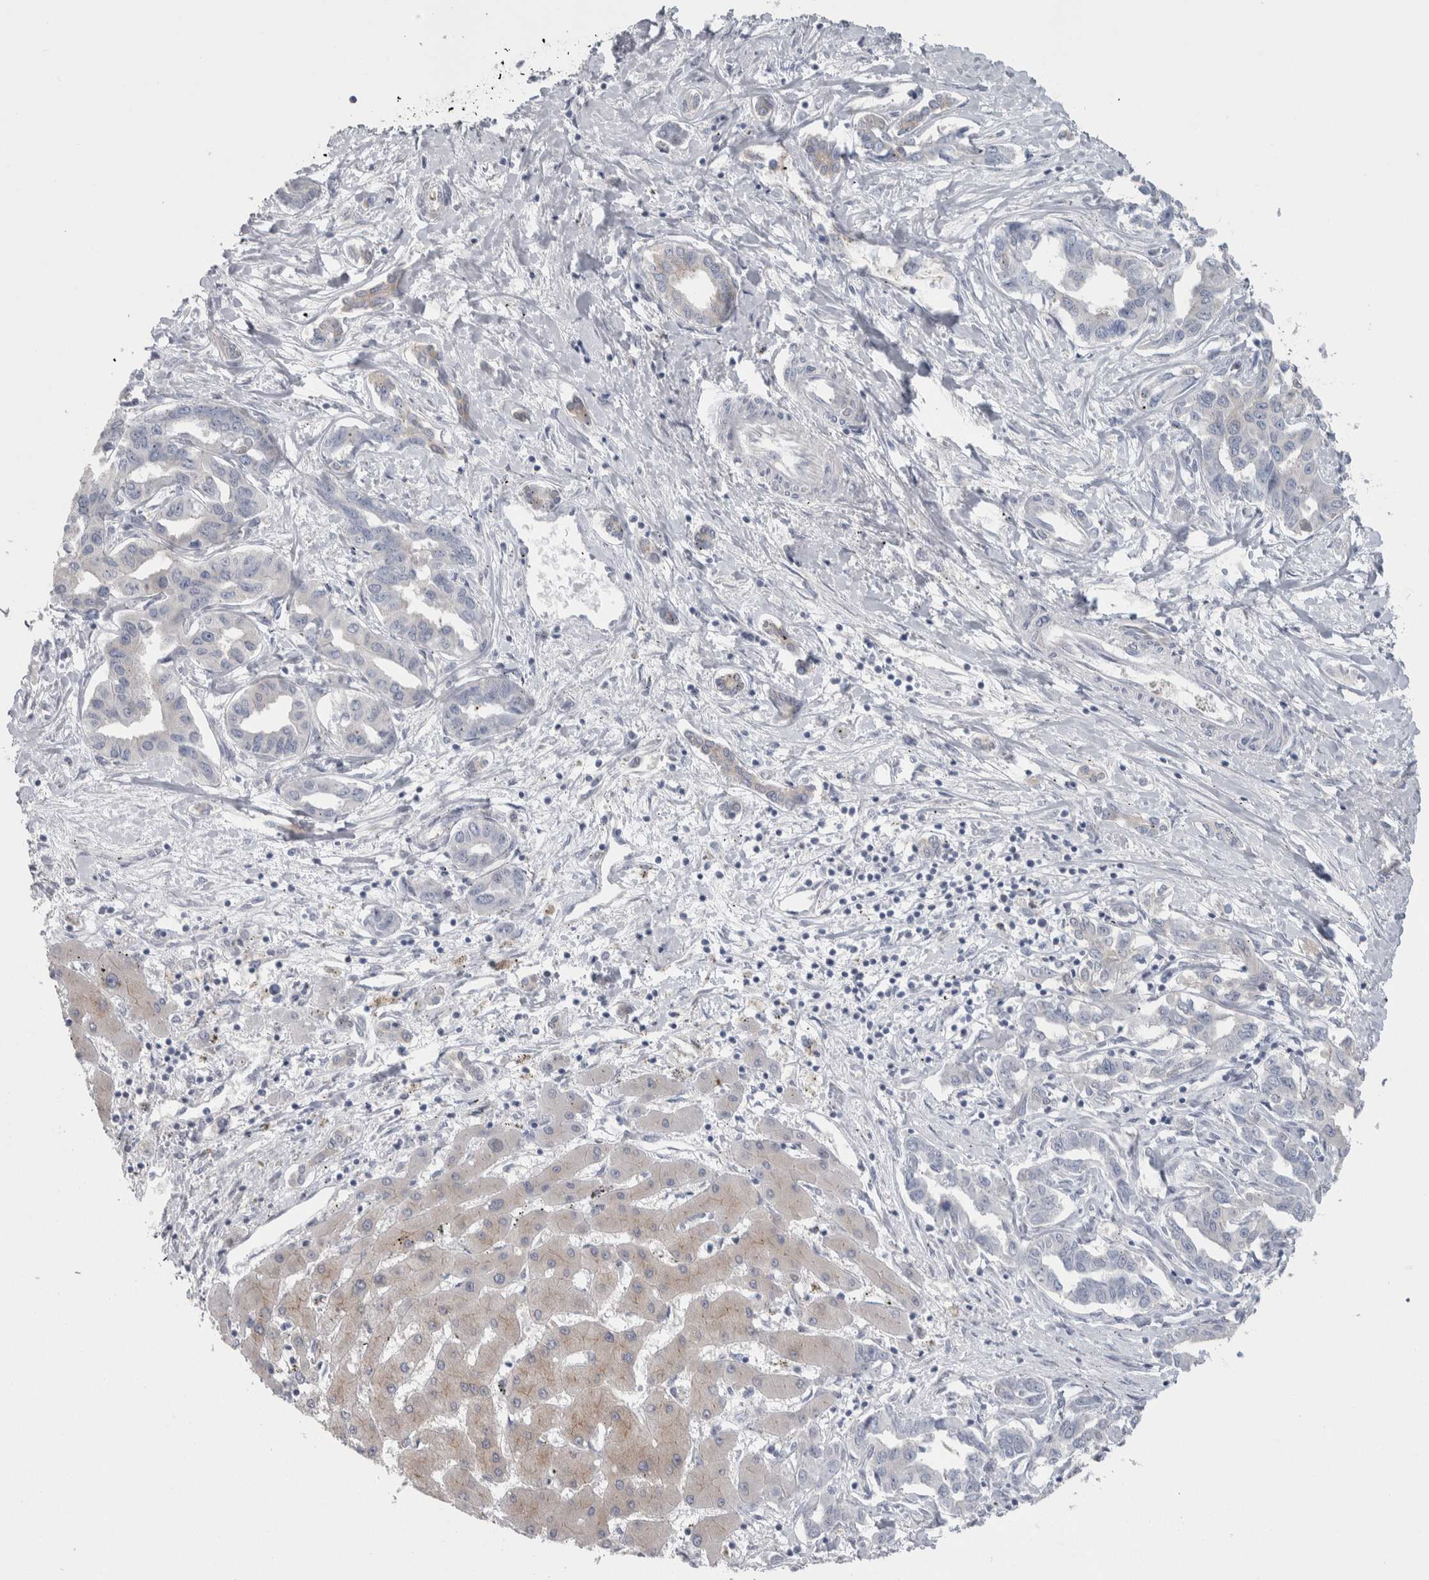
{"staining": {"intensity": "negative", "quantity": "none", "location": "none"}, "tissue": "liver cancer", "cell_type": "Tumor cells", "image_type": "cancer", "snomed": [{"axis": "morphology", "description": "Cholangiocarcinoma"}, {"axis": "topography", "description": "Liver"}], "caption": "Immunohistochemistry (IHC) of liver cancer exhibits no positivity in tumor cells.", "gene": "GPHN", "patient": {"sex": "male", "age": 59}}